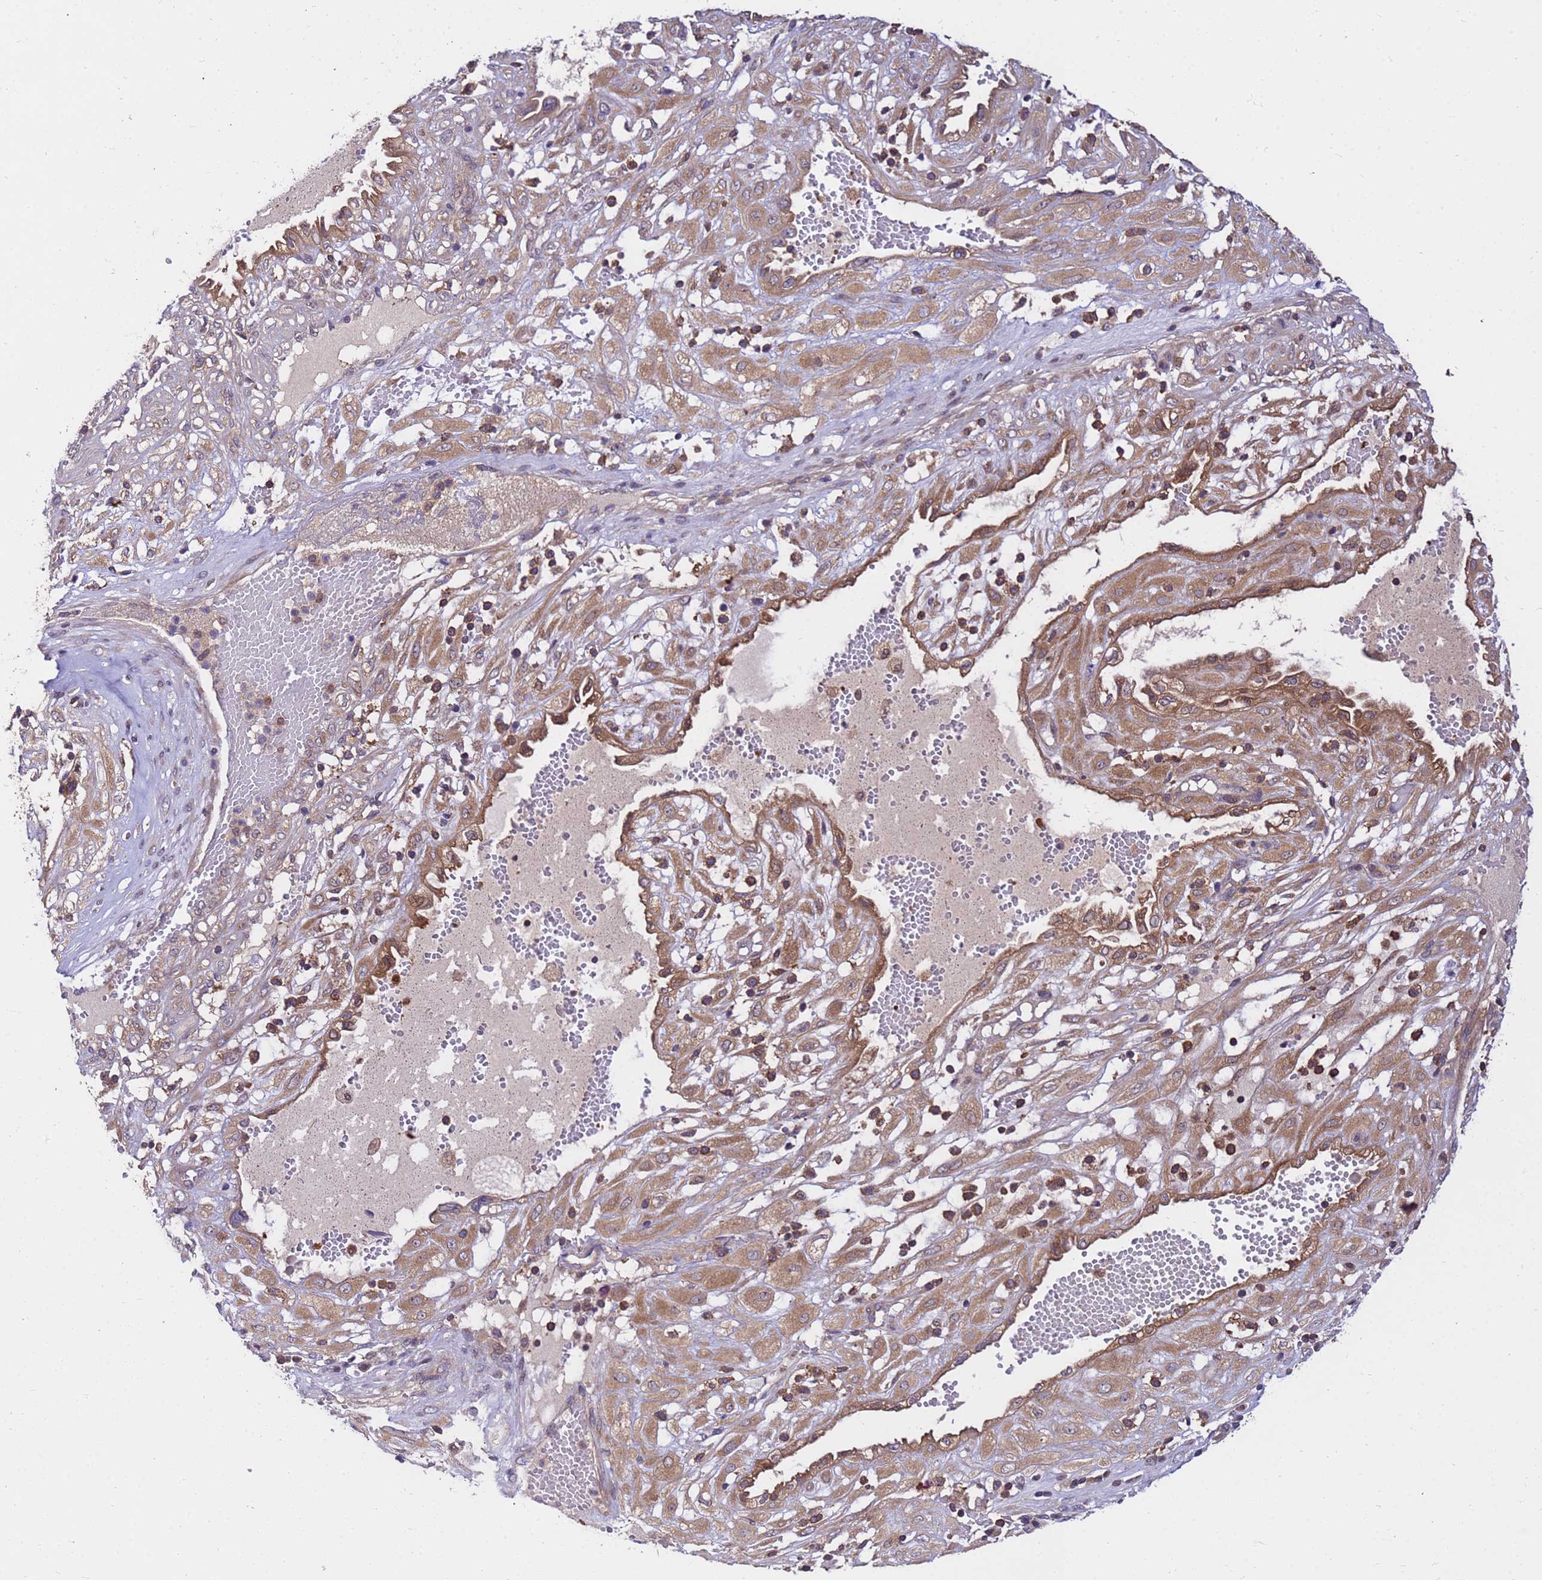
{"staining": {"intensity": "moderate", "quantity": ">75%", "location": "cytoplasmic/membranous"}, "tissue": "cervical cancer", "cell_type": "Tumor cells", "image_type": "cancer", "snomed": [{"axis": "morphology", "description": "Squamous cell carcinoma, NOS"}, {"axis": "topography", "description": "Cervix"}], "caption": "The histopathology image displays a brown stain indicating the presence of a protein in the cytoplasmic/membranous of tumor cells in cervical squamous cell carcinoma. The staining is performed using DAB (3,3'-diaminobenzidine) brown chromogen to label protein expression. The nuclei are counter-stained blue using hematoxylin.", "gene": "GET3", "patient": {"sex": "female", "age": 36}}